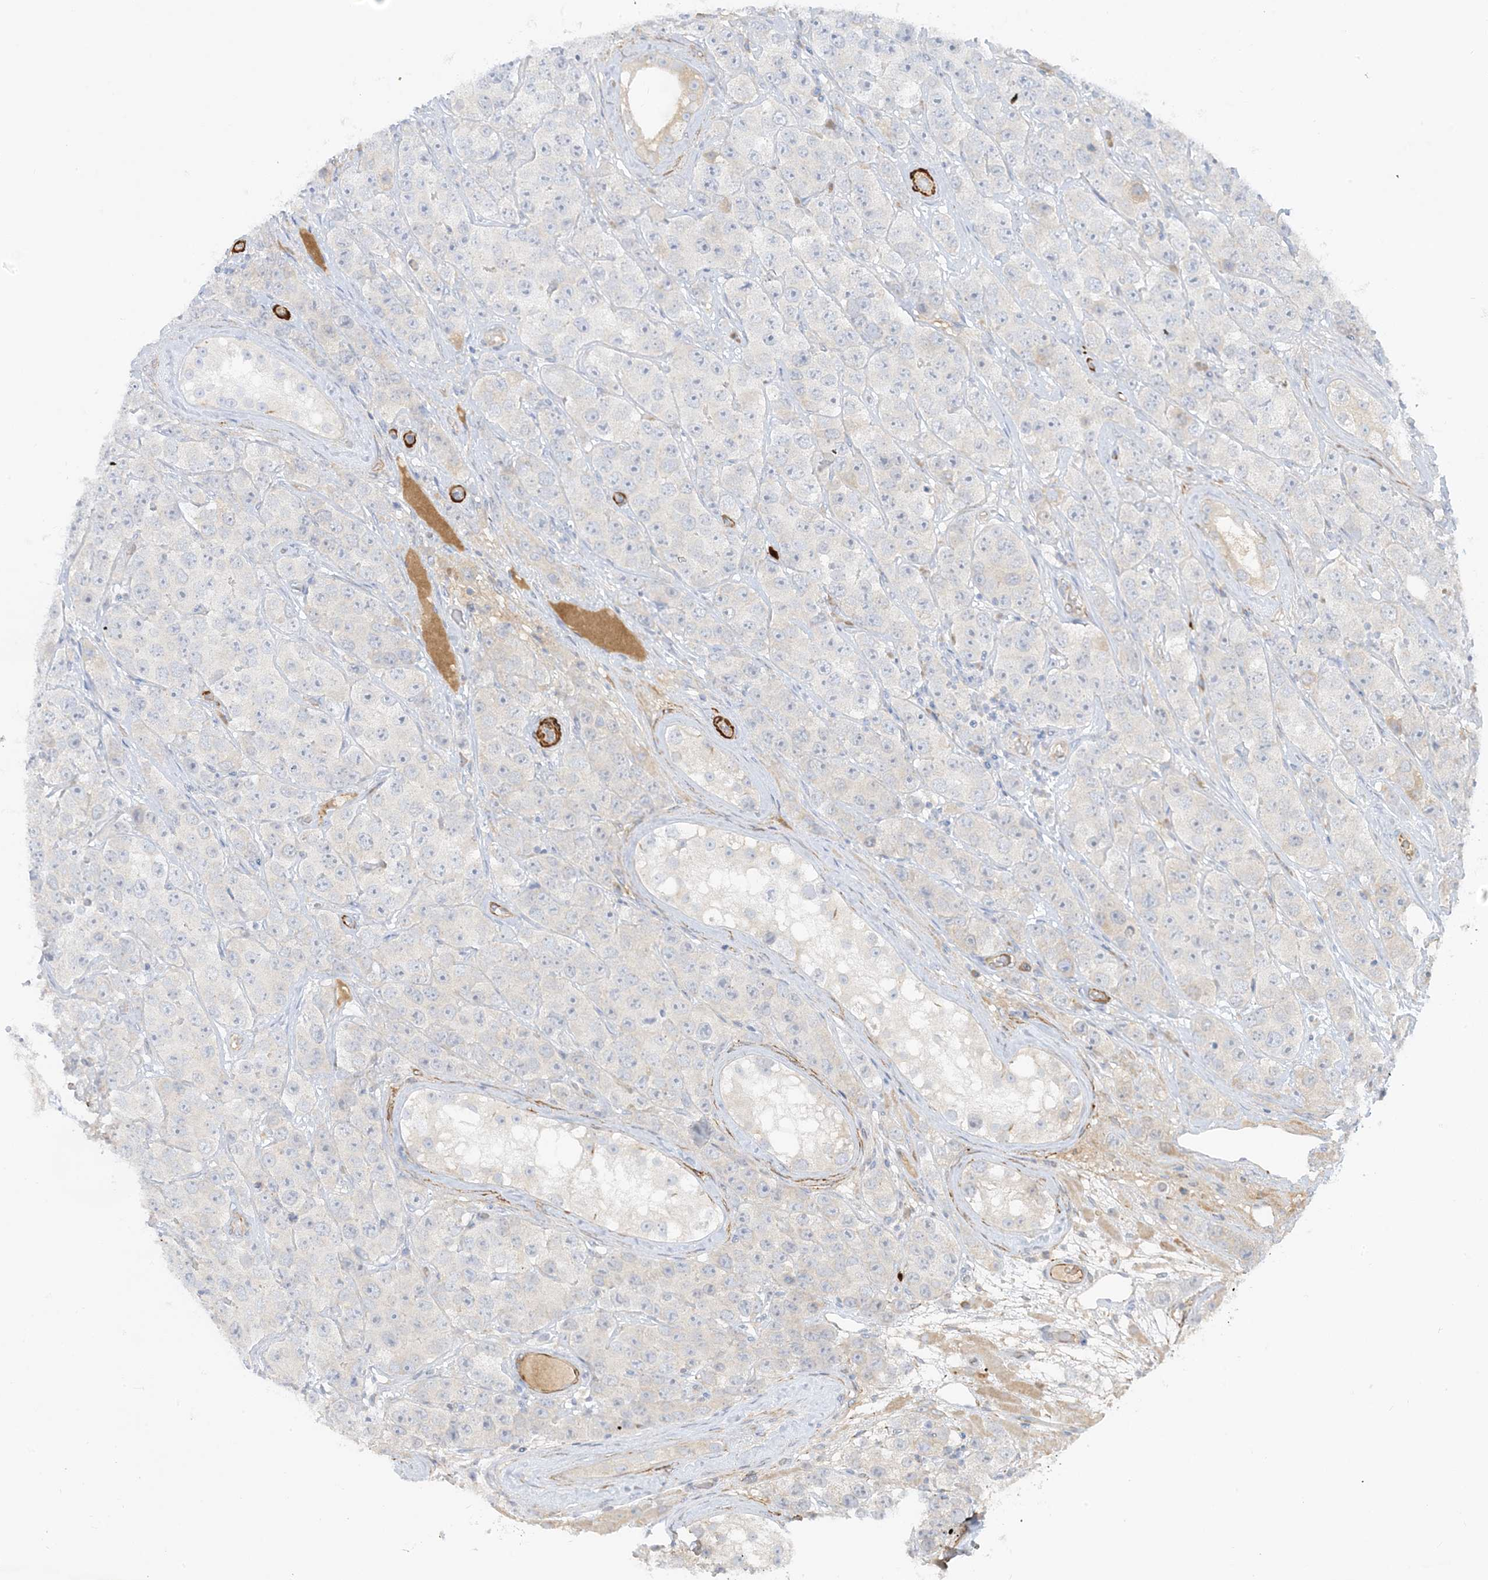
{"staining": {"intensity": "negative", "quantity": "none", "location": "none"}, "tissue": "testis cancer", "cell_type": "Tumor cells", "image_type": "cancer", "snomed": [{"axis": "morphology", "description": "Seminoma, NOS"}, {"axis": "topography", "description": "Testis"}], "caption": "This is an immunohistochemistry histopathology image of testis cancer. There is no positivity in tumor cells.", "gene": "THADA", "patient": {"sex": "male", "age": 28}}